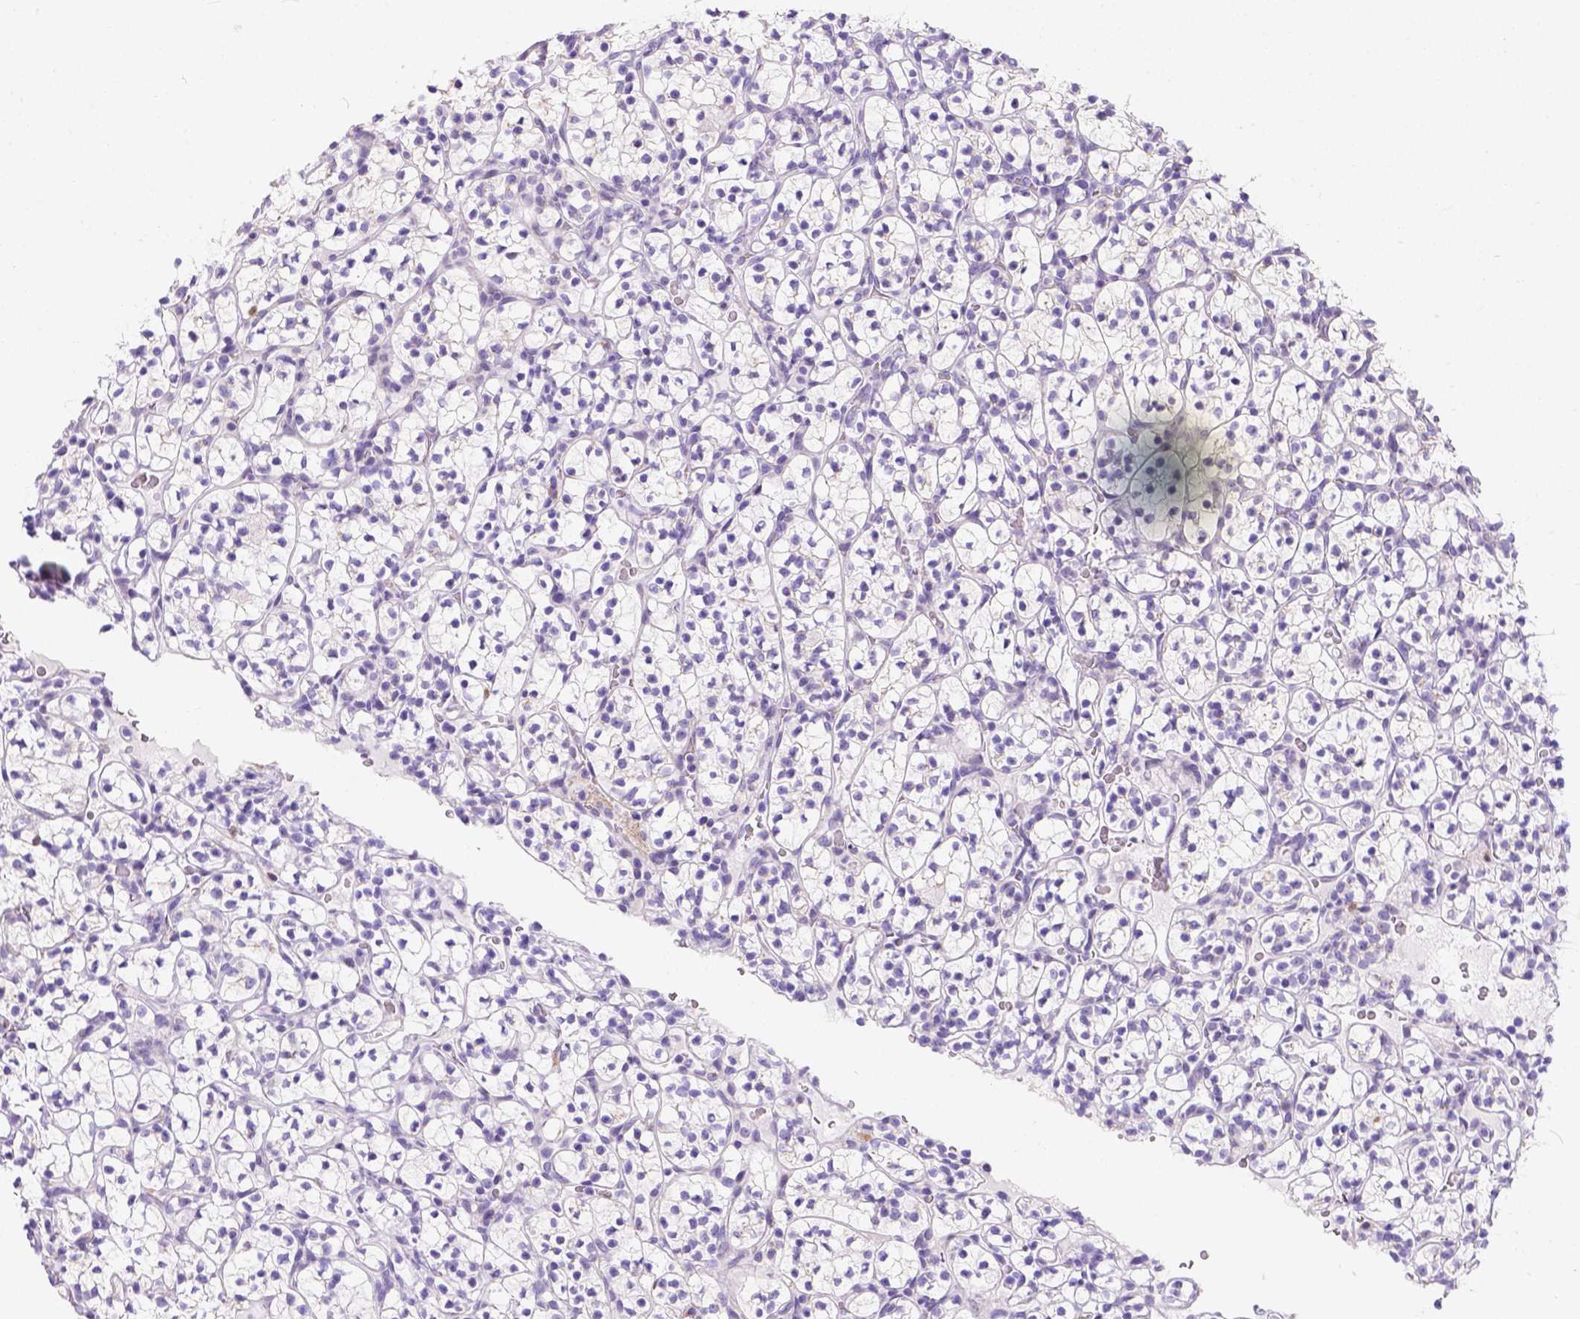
{"staining": {"intensity": "negative", "quantity": "none", "location": "none"}, "tissue": "renal cancer", "cell_type": "Tumor cells", "image_type": "cancer", "snomed": [{"axis": "morphology", "description": "Adenocarcinoma, NOS"}, {"axis": "topography", "description": "Kidney"}], "caption": "An image of human renal cancer is negative for staining in tumor cells.", "gene": "PHF7", "patient": {"sex": "female", "age": 89}}